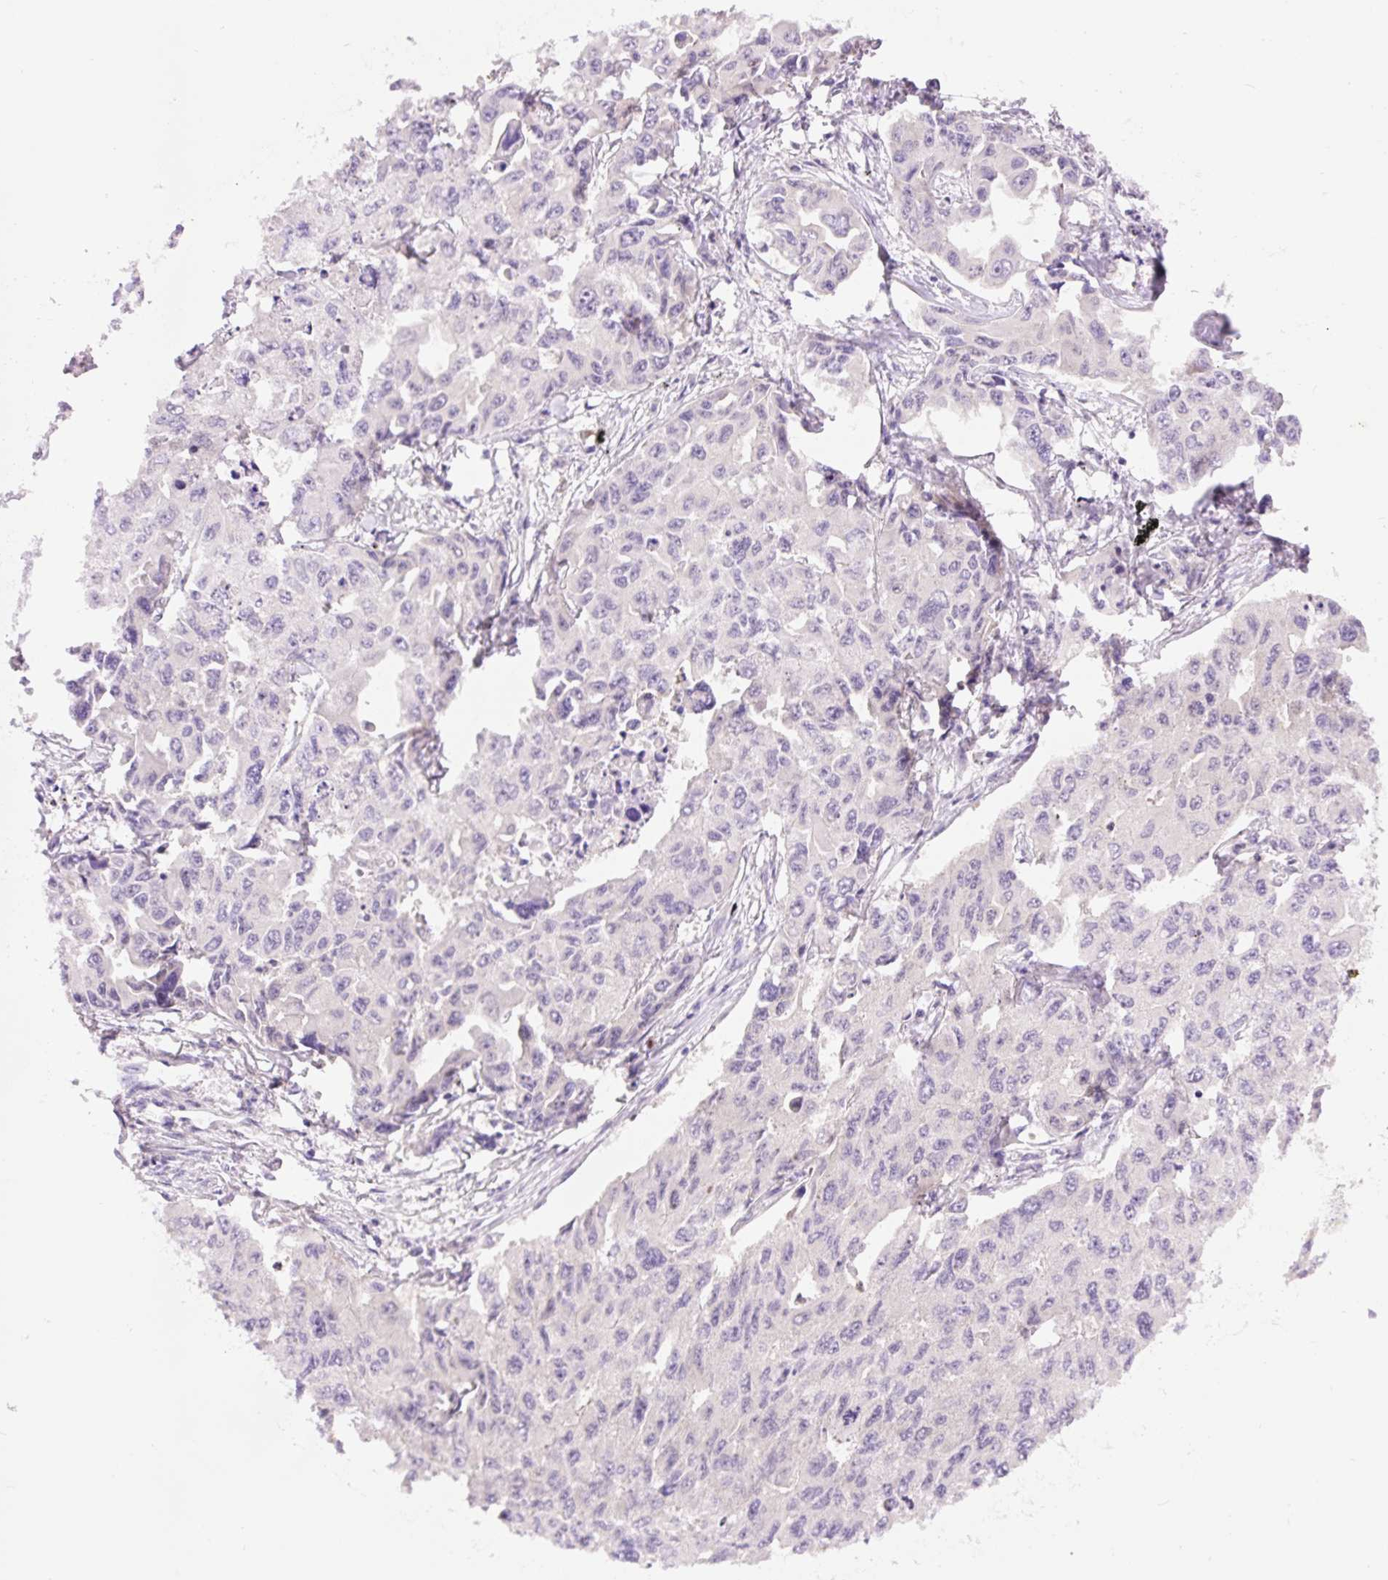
{"staining": {"intensity": "negative", "quantity": "none", "location": "none"}, "tissue": "lung cancer", "cell_type": "Tumor cells", "image_type": "cancer", "snomed": [{"axis": "morphology", "description": "Adenocarcinoma, NOS"}, {"axis": "topography", "description": "Lung"}], "caption": "DAB (3,3'-diaminobenzidine) immunohistochemical staining of human lung cancer (adenocarcinoma) displays no significant staining in tumor cells.", "gene": "LHFPL5", "patient": {"sex": "male", "age": 64}}